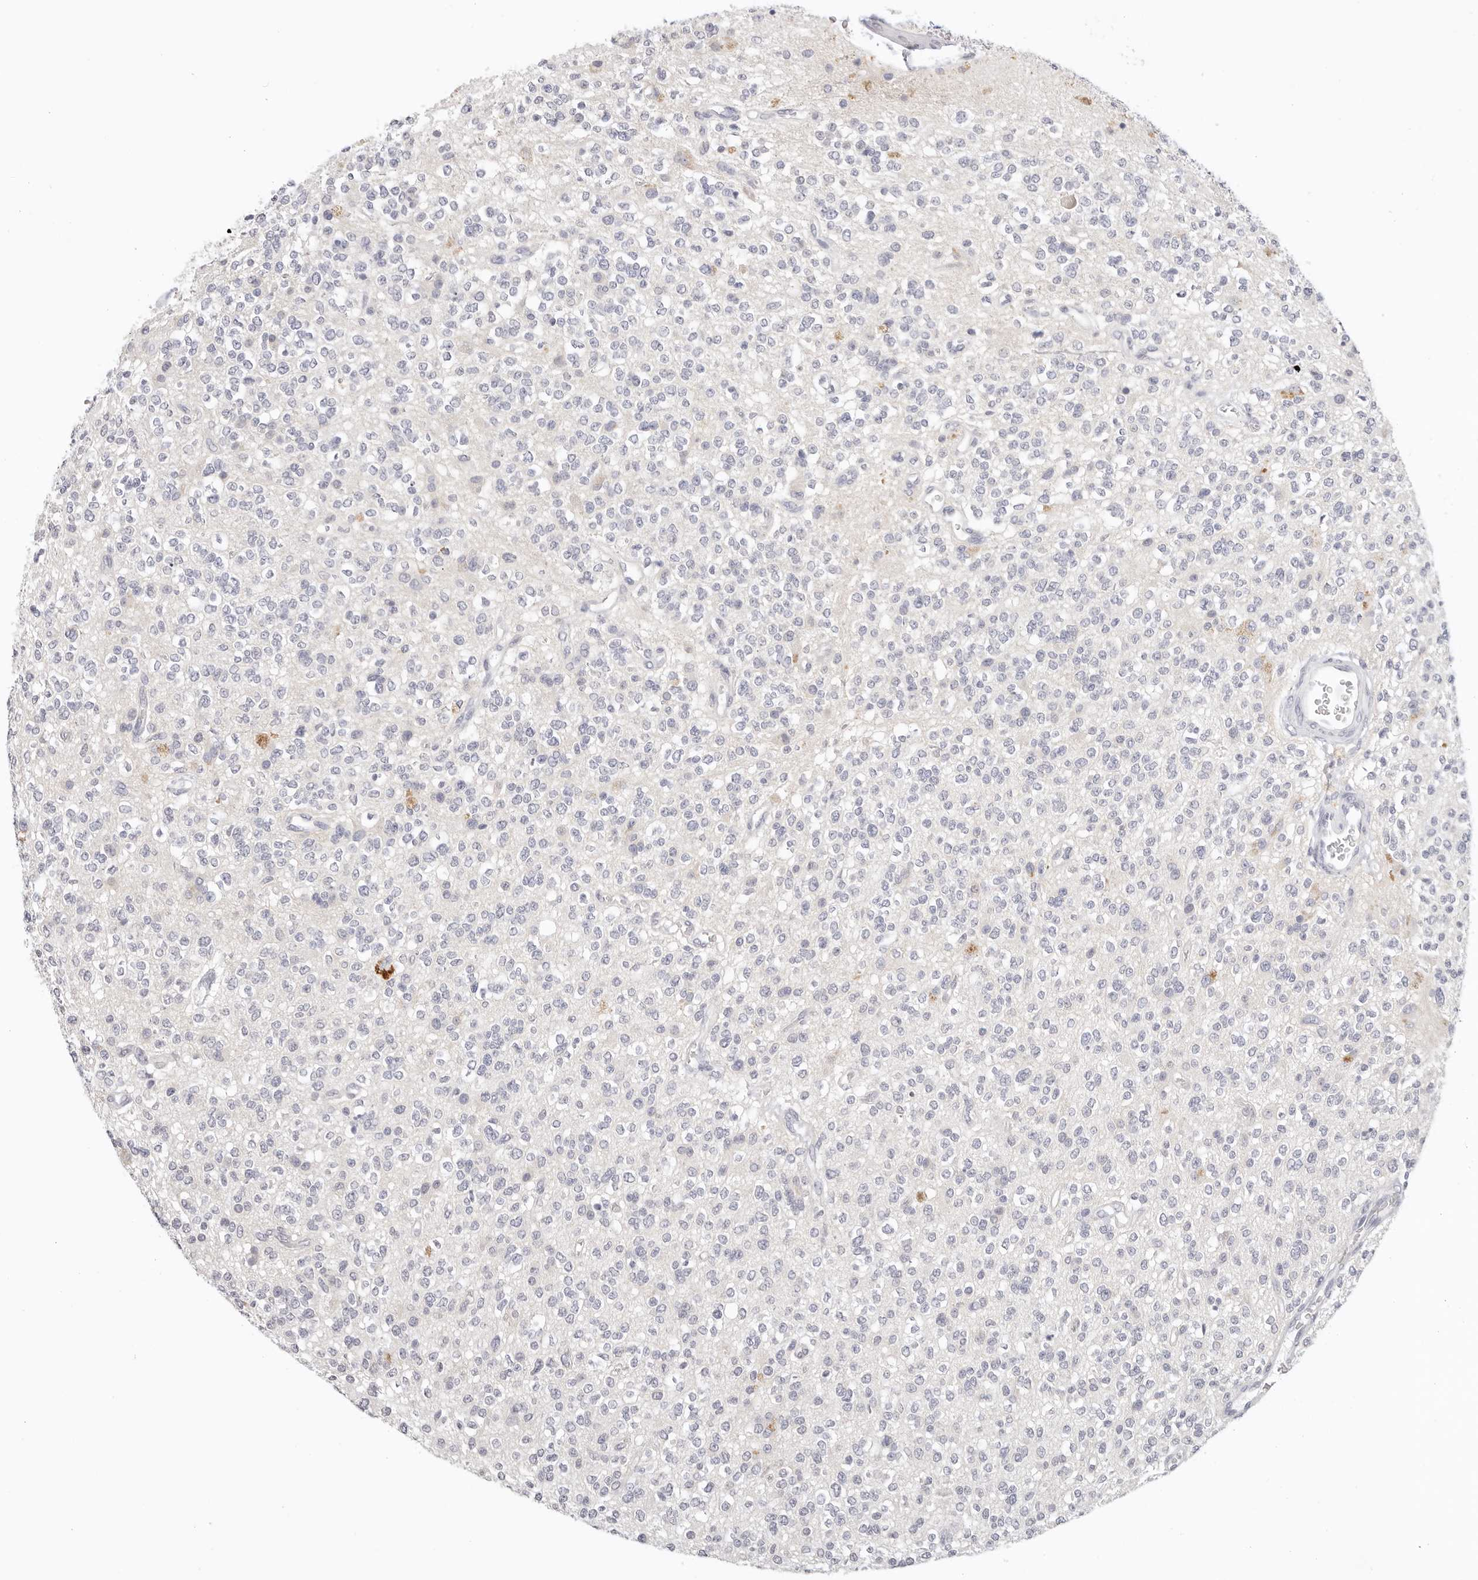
{"staining": {"intensity": "negative", "quantity": "none", "location": "none"}, "tissue": "glioma", "cell_type": "Tumor cells", "image_type": "cancer", "snomed": [{"axis": "morphology", "description": "Glioma, malignant, High grade"}, {"axis": "topography", "description": "Brain"}], "caption": "Human glioma stained for a protein using immunohistochemistry displays no positivity in tumor cells.", "gene": "GGPS1", "patient": {"sex": "male", "age": 34}}